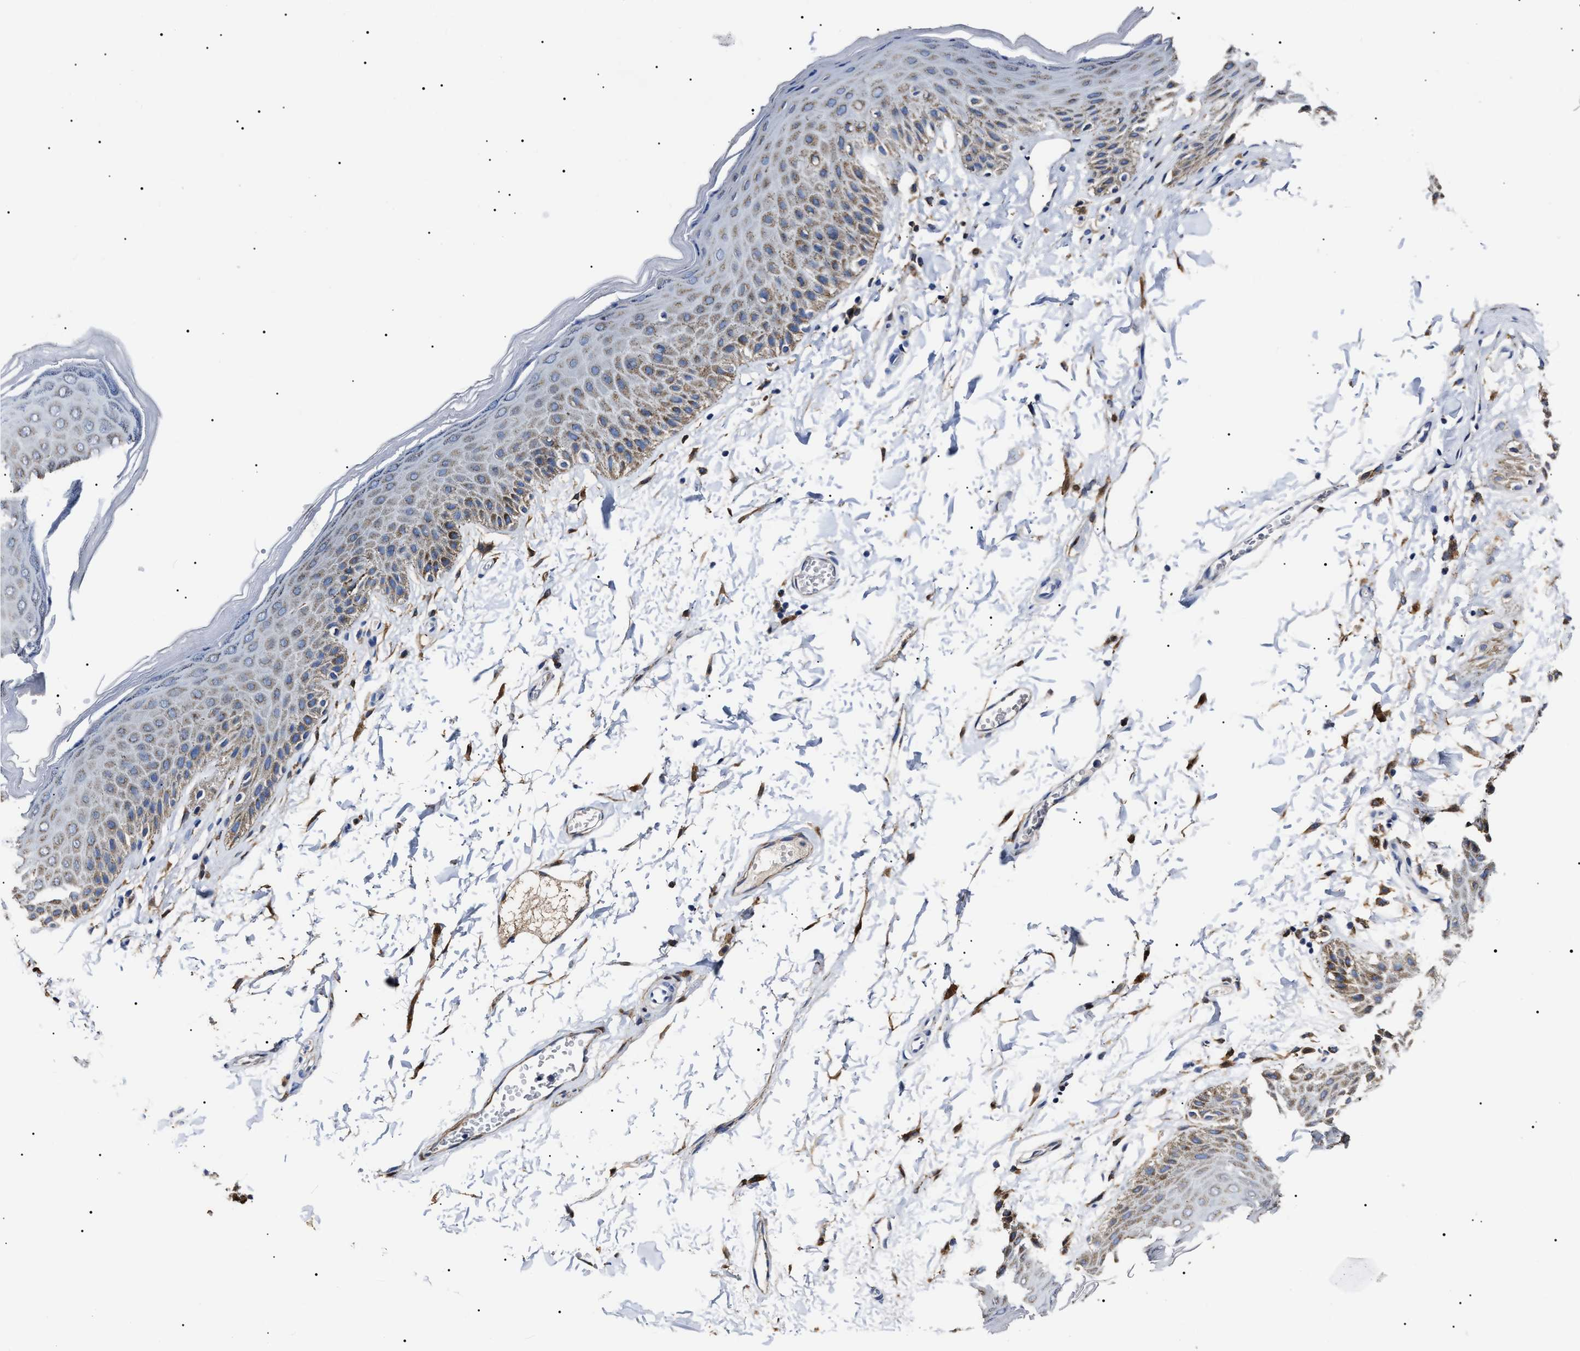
{"staining": {"intensity": "weak", "quantity": "<25%", "location": "cytoplasmic/membranous"}, "tissue": "skin", "cell_type": "Epidermal cells", "image_type": "normal", "snomed": [{"axis": "morphology", "description": "Normal tissue, NOS"}, {"axis": "topography", "description": "Anal"}], "caption": "High power microscopy histopathology image of an IHC micrograph of unremarkable skin, revealing no significant staining in epidermal cells.", "gene": "ALDH1A1", "patient": {"sex": "male", "age": 44}}